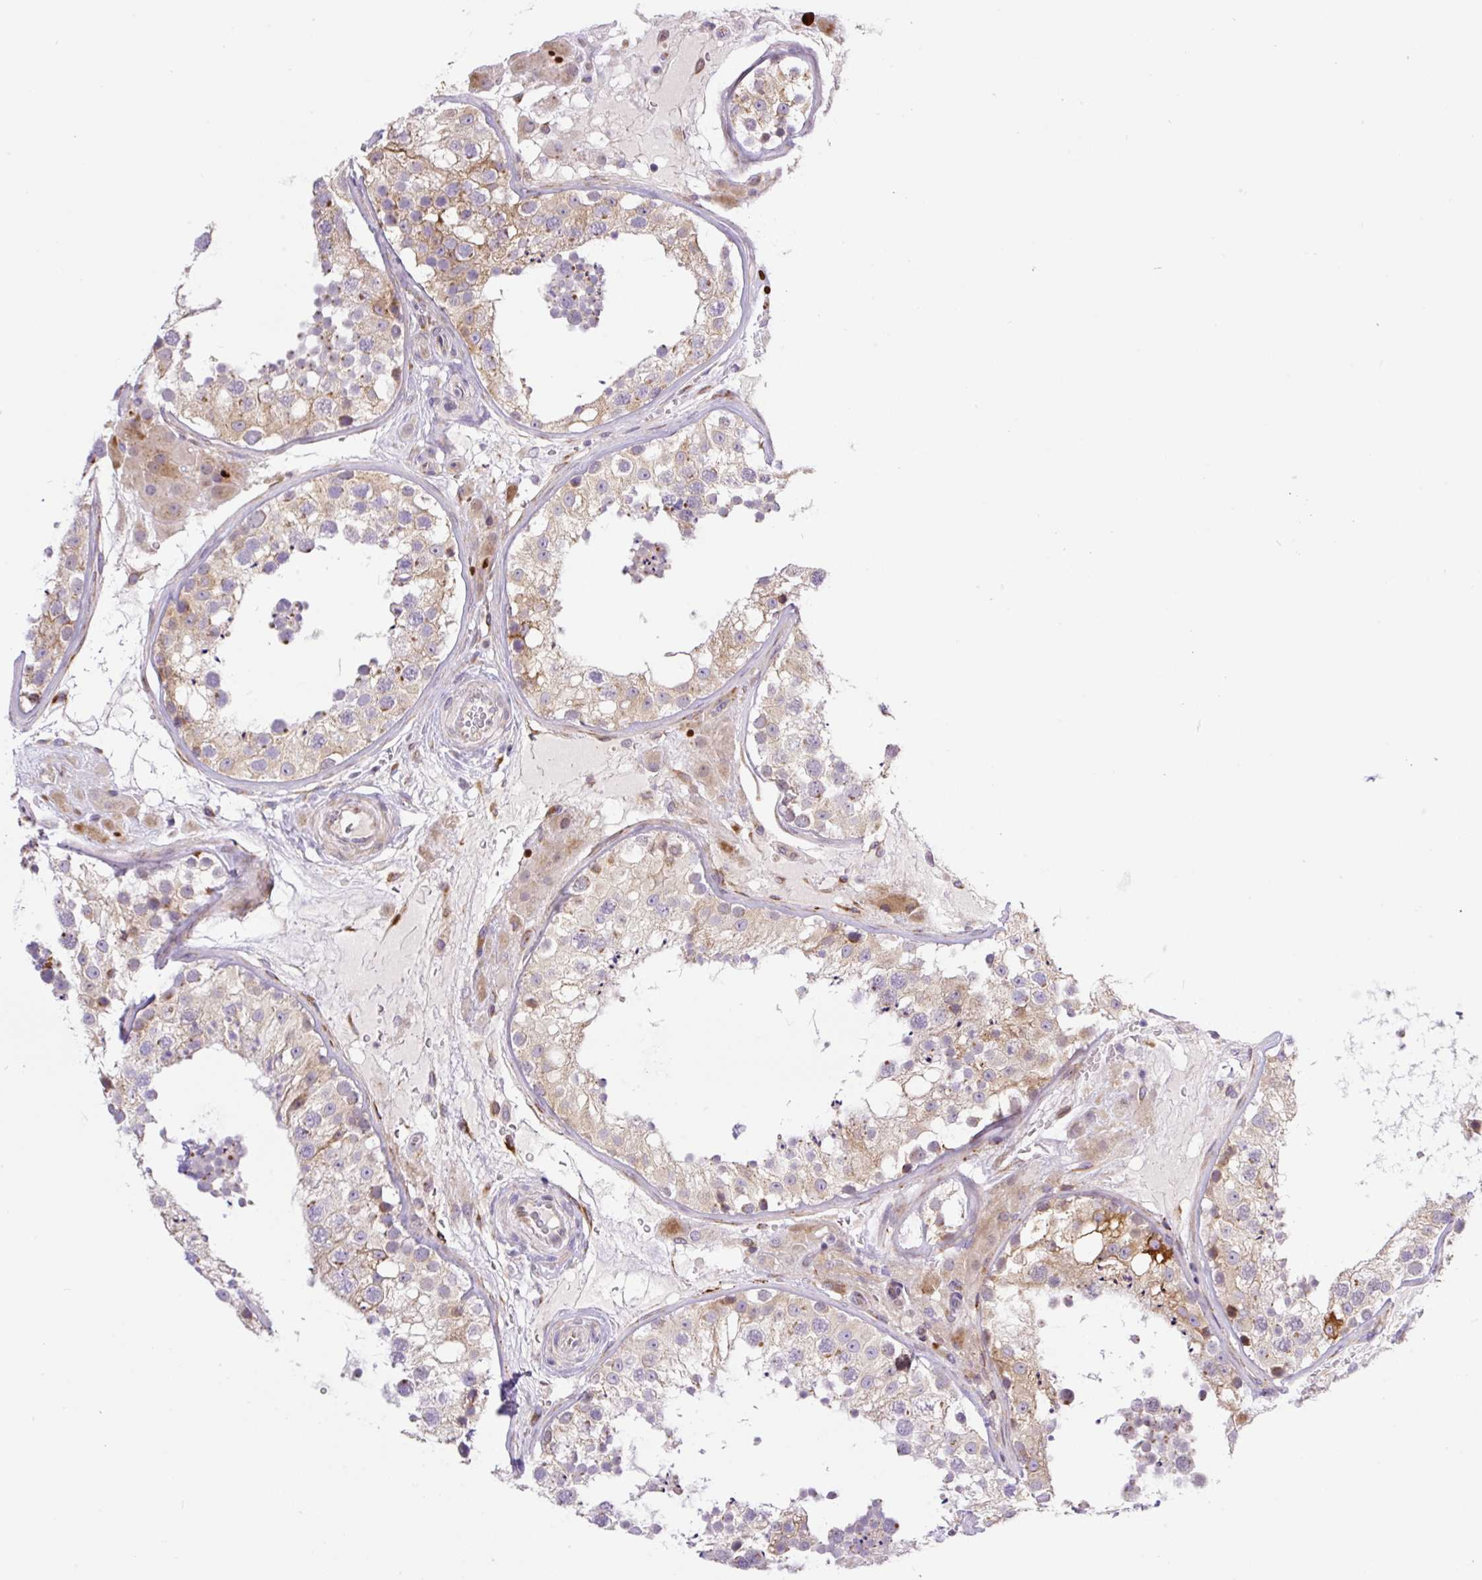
{"staining": {"intensity": "moderate", "quantity": "25%-75%", "location": "cytoplasmic/membranous"}, "tissue": "testis", "cell_type": "Cells in seminiferous ducts", "image_type": "normal", "snomed": [{"axis": "morphology", "description": "Normal tissue, NOS"}, {"axis": "topography", "description": "Testis"}], "caption": "The histopathology image shows a brown stain indicating the presence of a protein in the cytoplasmic/membranous of cells in seminiferous ducts in testis.", "gene": "RAB30", "patient": {"sex": "male", "age": 26}}